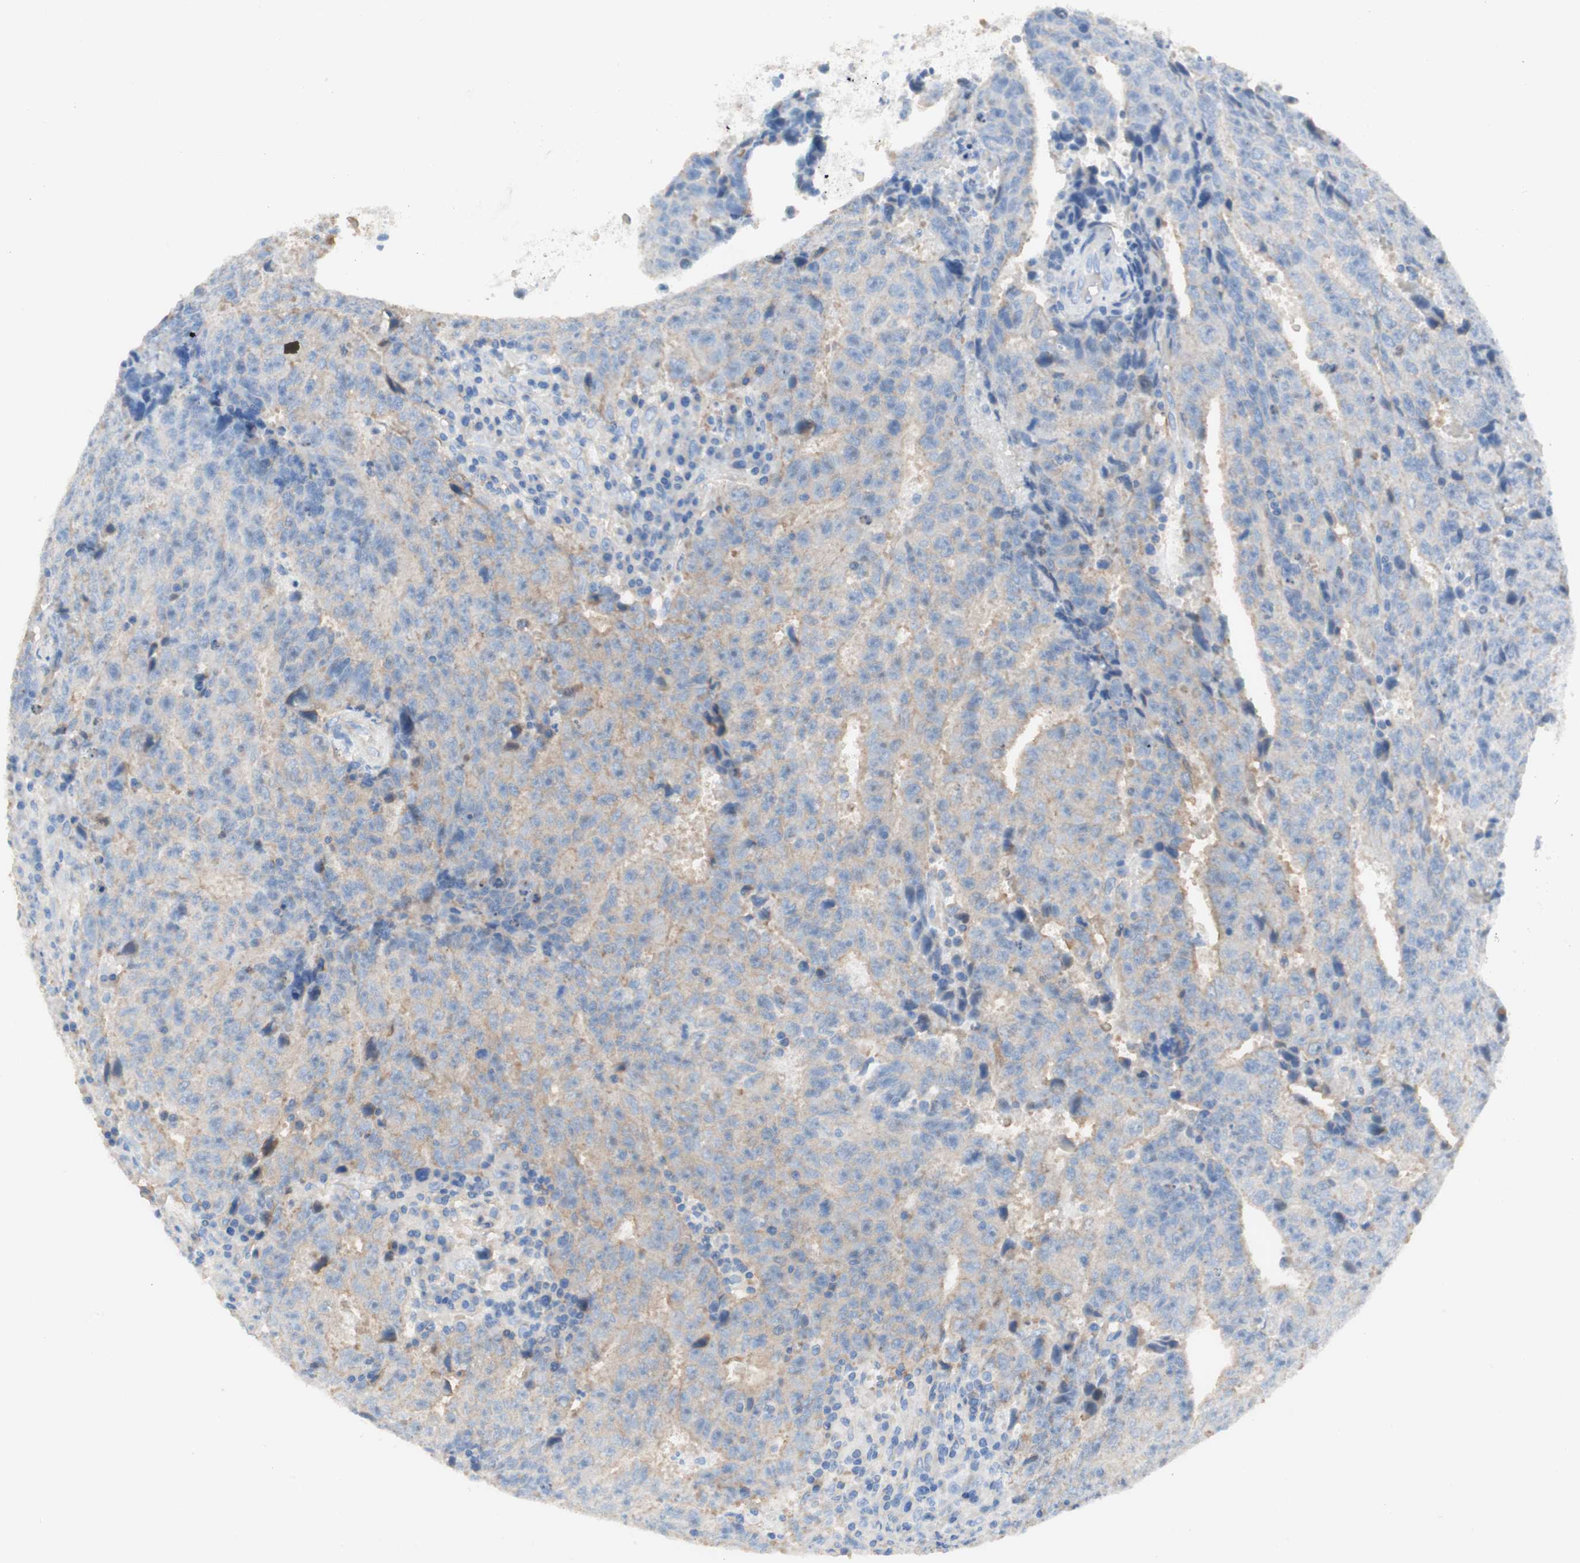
{"staining": {"intensity": "strong", "quantity": ">75%", "location": "cytoplasmic/membranous"}, "tissue": "testis cancer", "cell_type": "Tumor cells", "image_type": "cancer", "snomed": [{"axis": "morphology", "description": "Necrosis, NOS"}, {"axis": "morphology", "description": "Carcinoma, Embryonal, NOS"}, {"axis": "topography", "description": "Testis"}], "caption": "This photomicrograph reveals immunohistochemistry (IHC) staining of human testis cancer (embryonal carcinoma), with high strong cytoplasmic/membranous expression in about >75% of tumor cells.", "gene": "MAP4K2", "patient": {"sex": "male", "age": 19}}